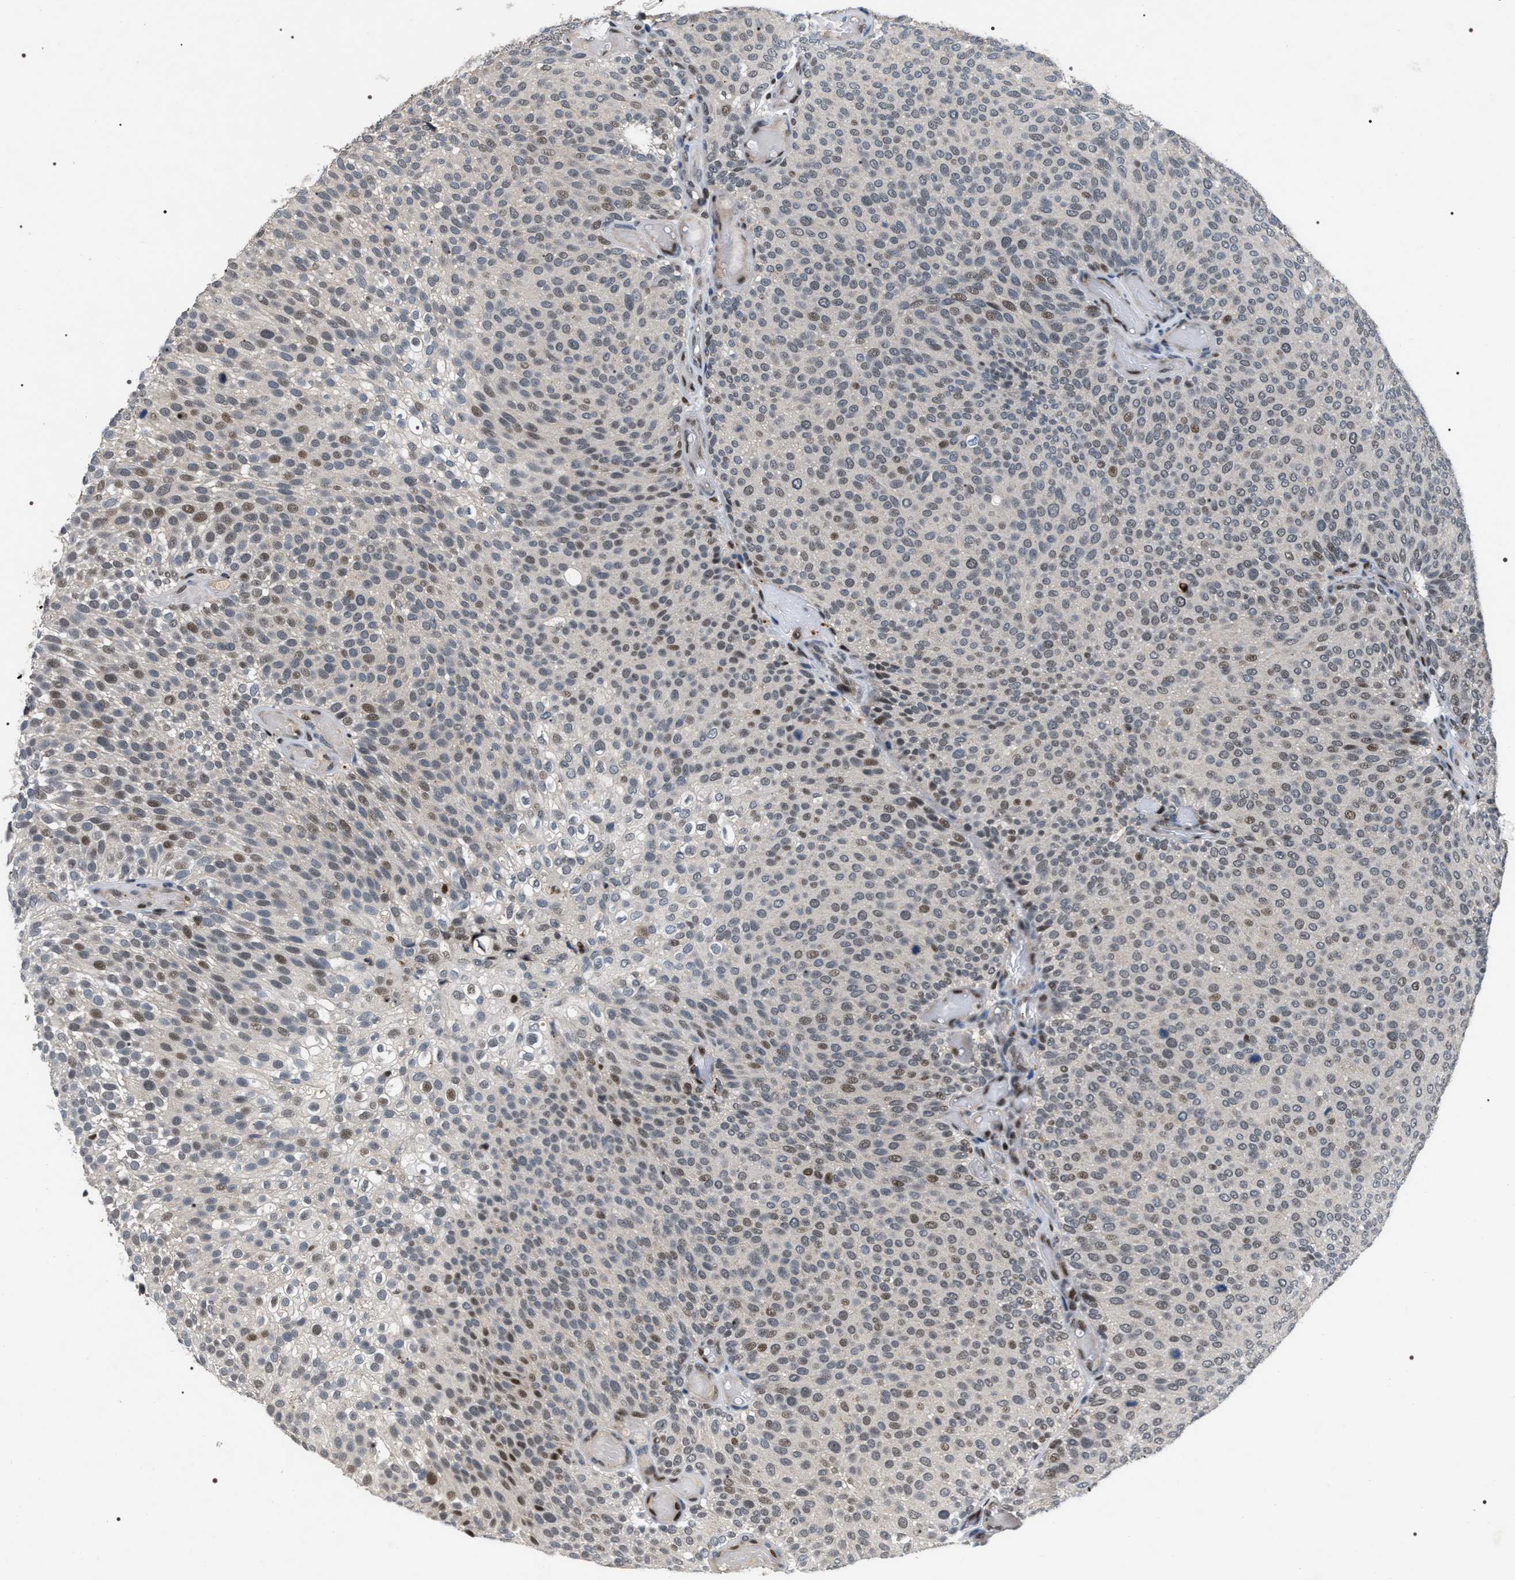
{"staining": {"intensity": "moderate", "quantity": "25%-75%", "location": "nuclear"}, "tissue": "urothelial cancer", "cell_type": "Tumor cells", "image_type": "cancer", "snomed": [{"axis": "morphology", "description": "Urothelial carcinoma, Low grade"}, {"axis": "topography", "description": "Urinary bladder"}], "caption": "Protein staining by immunohistochemistry (IHC) reveals moderate nuclear positivity in approximately 25%-75% of tumor cells in low-grade urothelial carcinoma.", "gene": "C7orf25", "patient": {"sex": "male", "age": 78}}